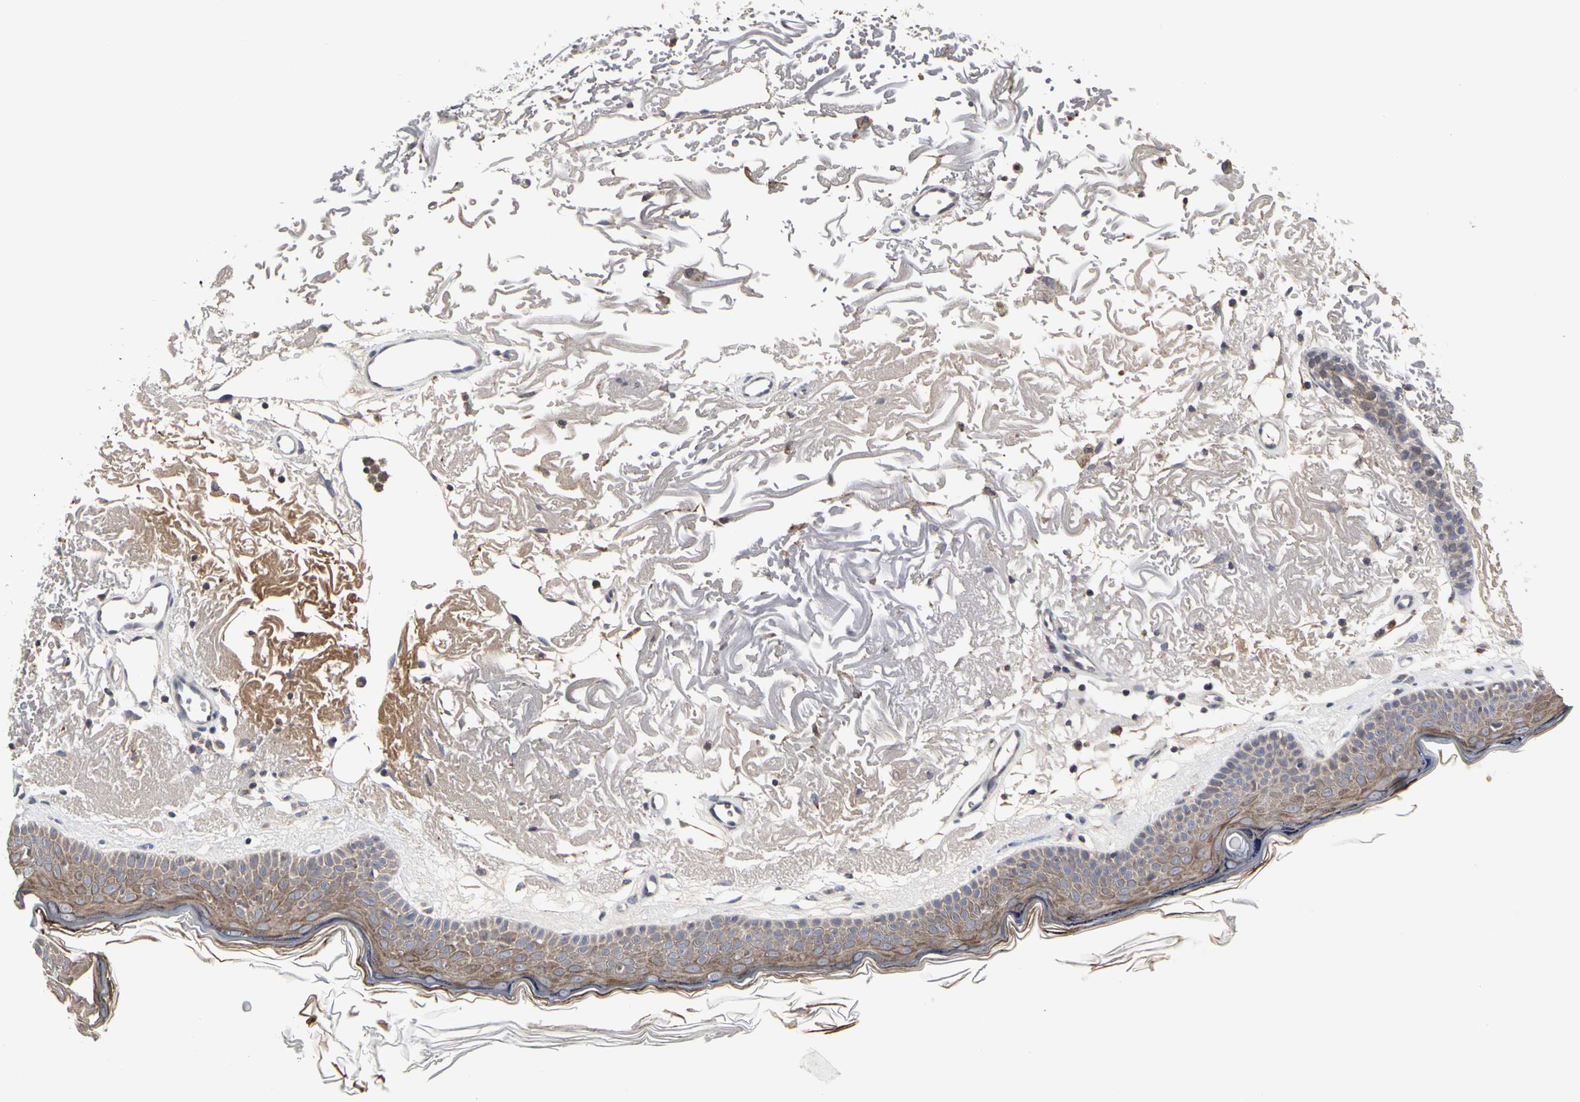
{"staining": {"intensity": "weak", "quantity": ">75%", "location": "cytoplasmic/membranous"}, "tissue": "skin", "cell_type": "Fibroblasts", "image_type": "normal", "snomed": [{"axis": "morphology", "description": "Normal tissue, NOS"}, {"axis": "topography", "description": "Skin"}], "caption": "The immunohistochemical stain highlights weak cytoplasmic/membranous positivity in fibroblasts of normal skin.", "gene": "TSKU", "patient": {"sex": "female", "age": 90}}